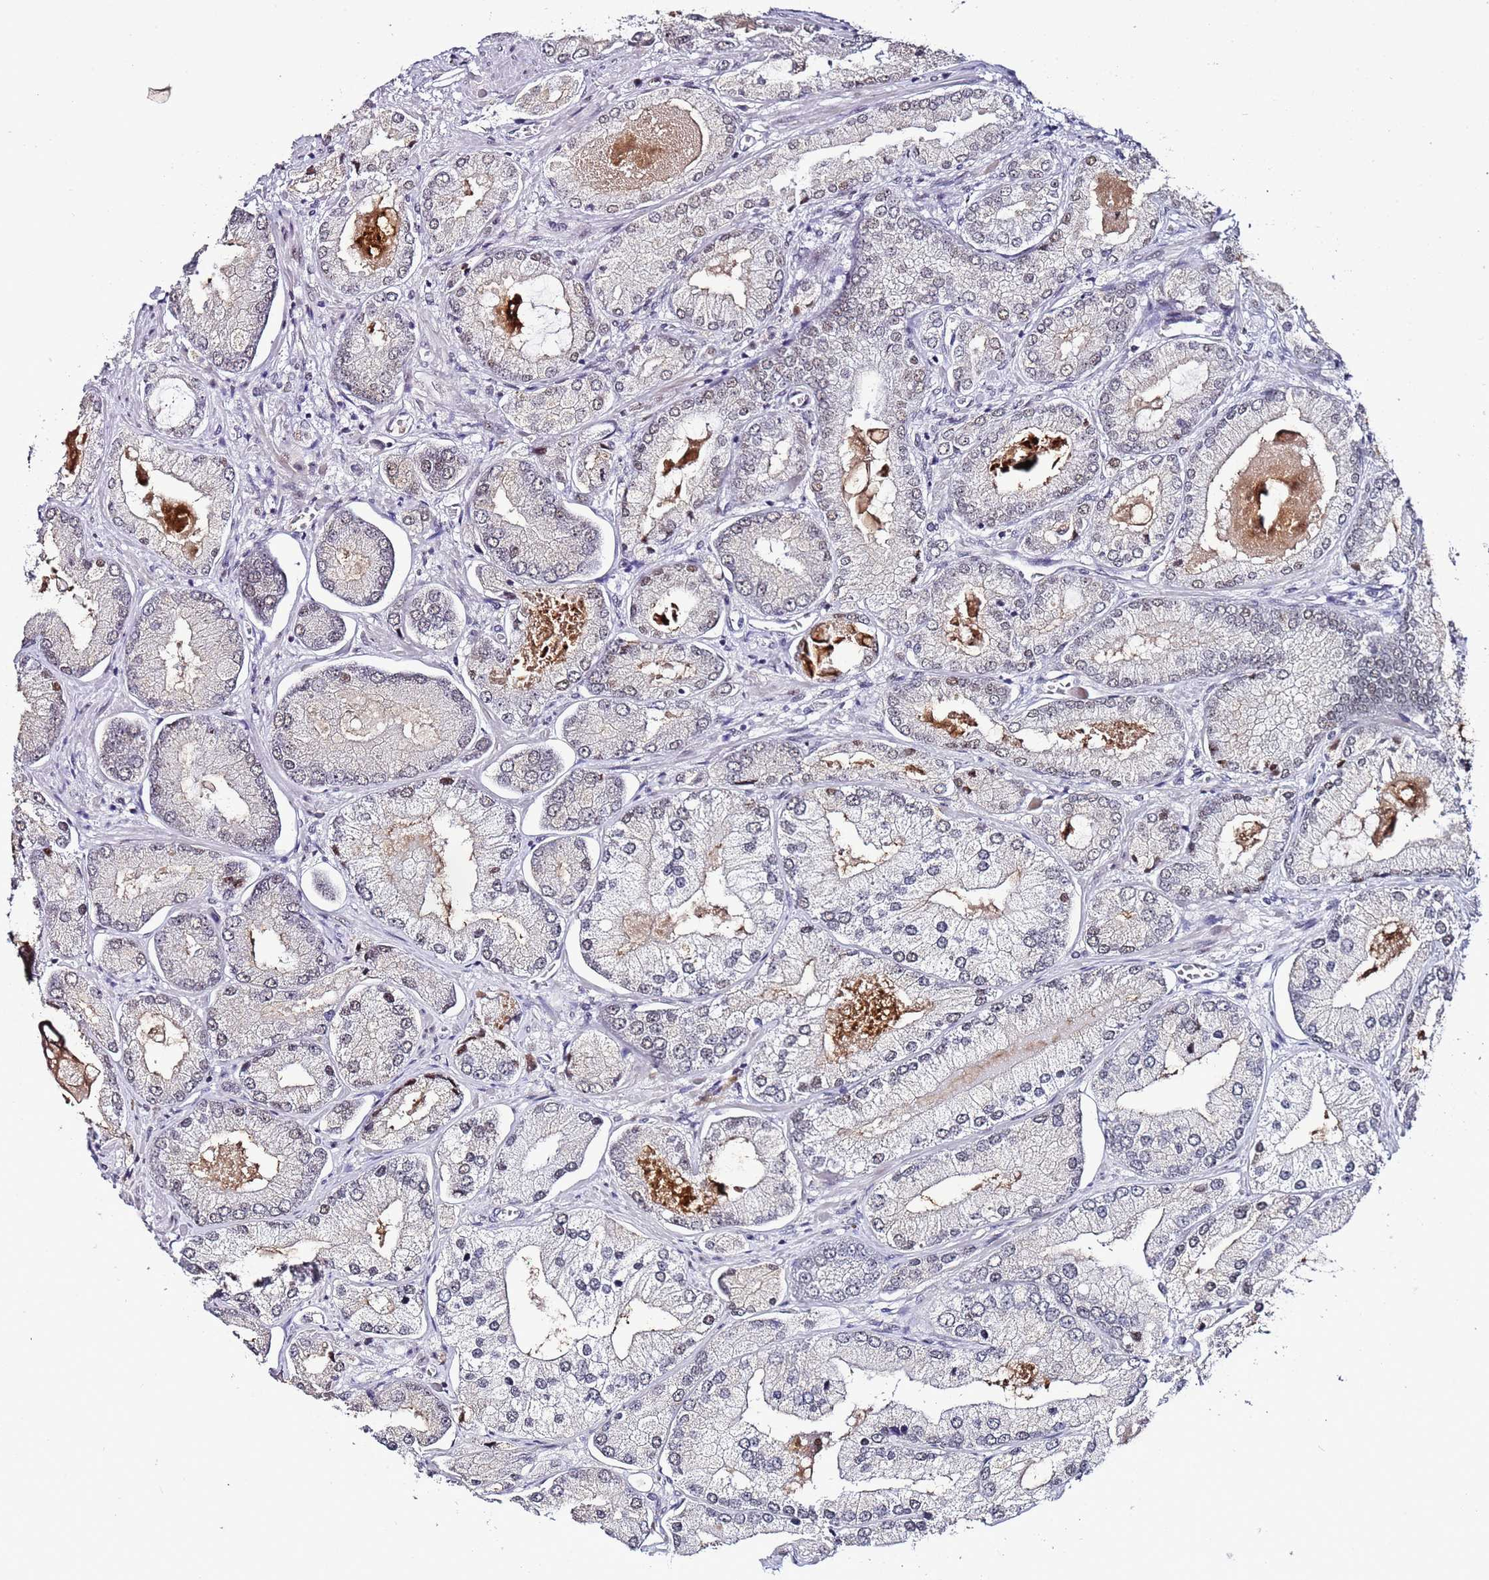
{"staining": {"intensity": "negative", "quantity": "none", "location": "none"}, "tissue": "prostate cancer", "cell_type": "Tumor cells", "image_type": "cancer", "snomed": [{"axis": "morphology", "description": "Adenocarcinoma, High grade"}, {"axis": "topography", "description": "Prostate"}], "caption": "Immunohistochemistry photomicrograph of neoplastic tissue: human prostate high-grade adenocarcinoma stained with DAB (3,3'-diaminobenzidine) shows no significant protein staining in tumor cells.", "gene": "PSMA7", "patient": {"sex": "male", "age": 68}}